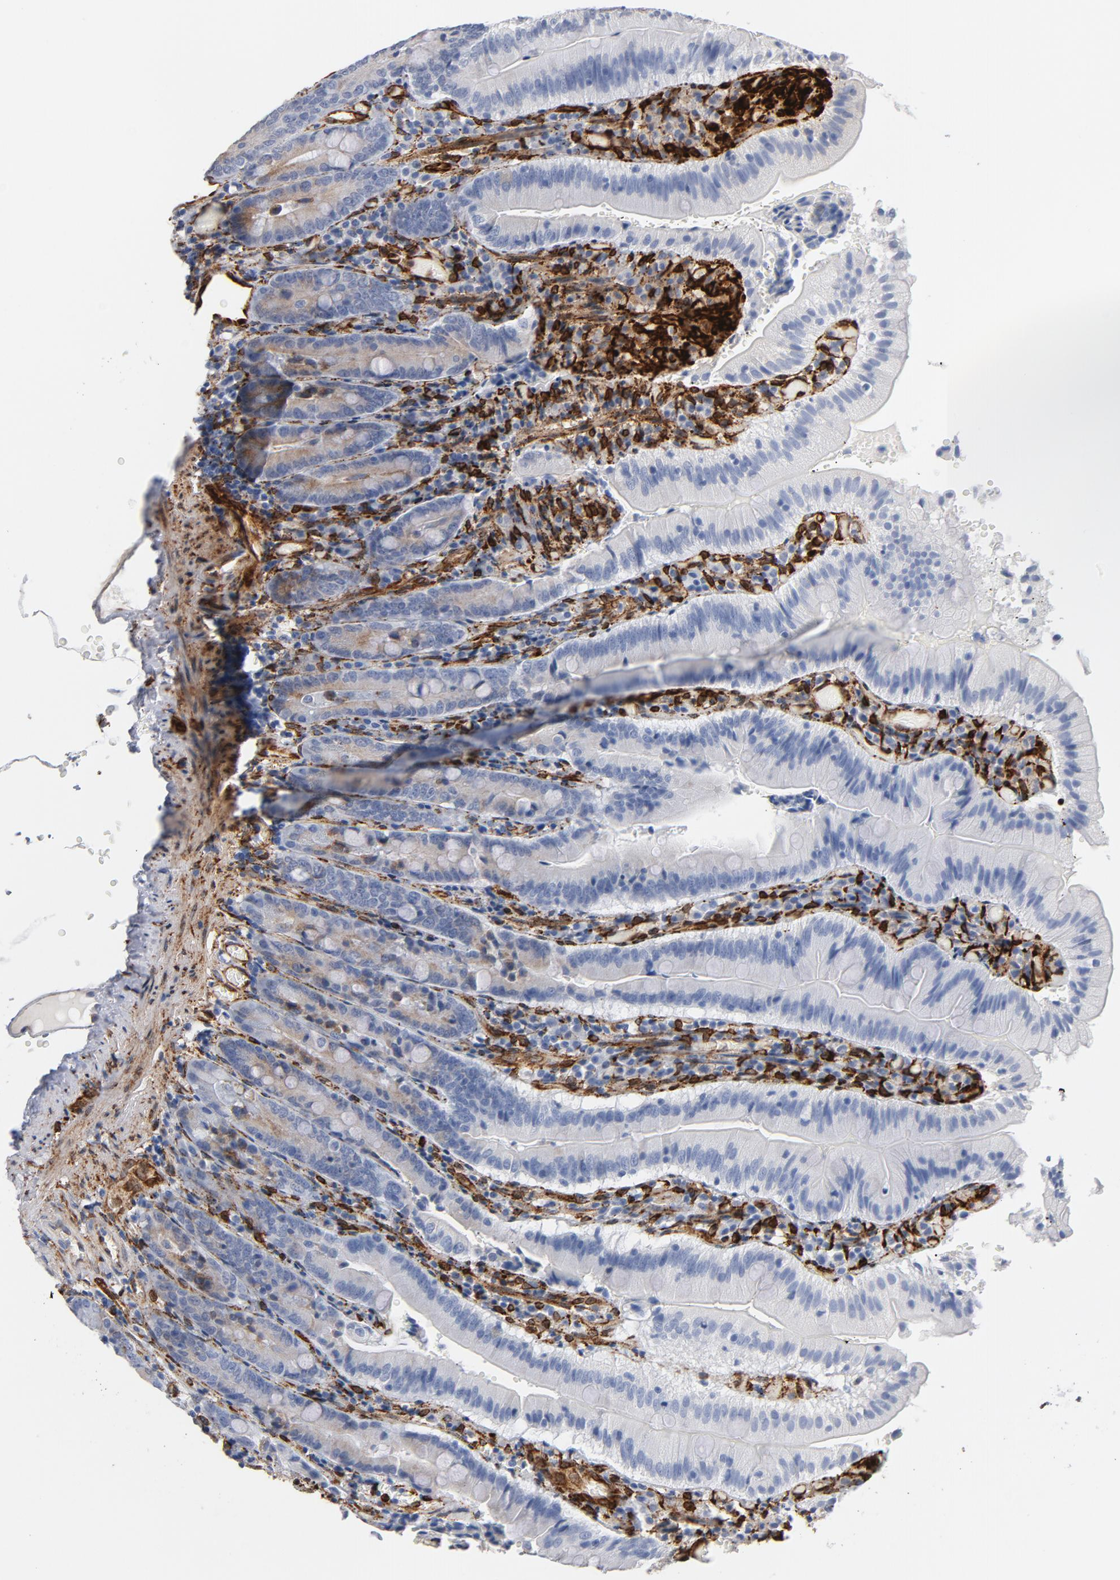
{"staining": {"intensity": "negative", "quantity": "none", "location": "none"}, "tissue": "small intestine", "cell_type": "Glandular cells", "image_type": "normal", "snomed": [{"axis": "morphology", "description": "Normal tissue, NOS"}, {"axis": "topography", "description": "Small intestine"}], "caption": "Human small intestine stained for a protein using immunohistochemistry (IHC) shows no positivity in glandular cells.", "gene": "SERPINH1", "patient": {"sex": "male", "age": 71}}